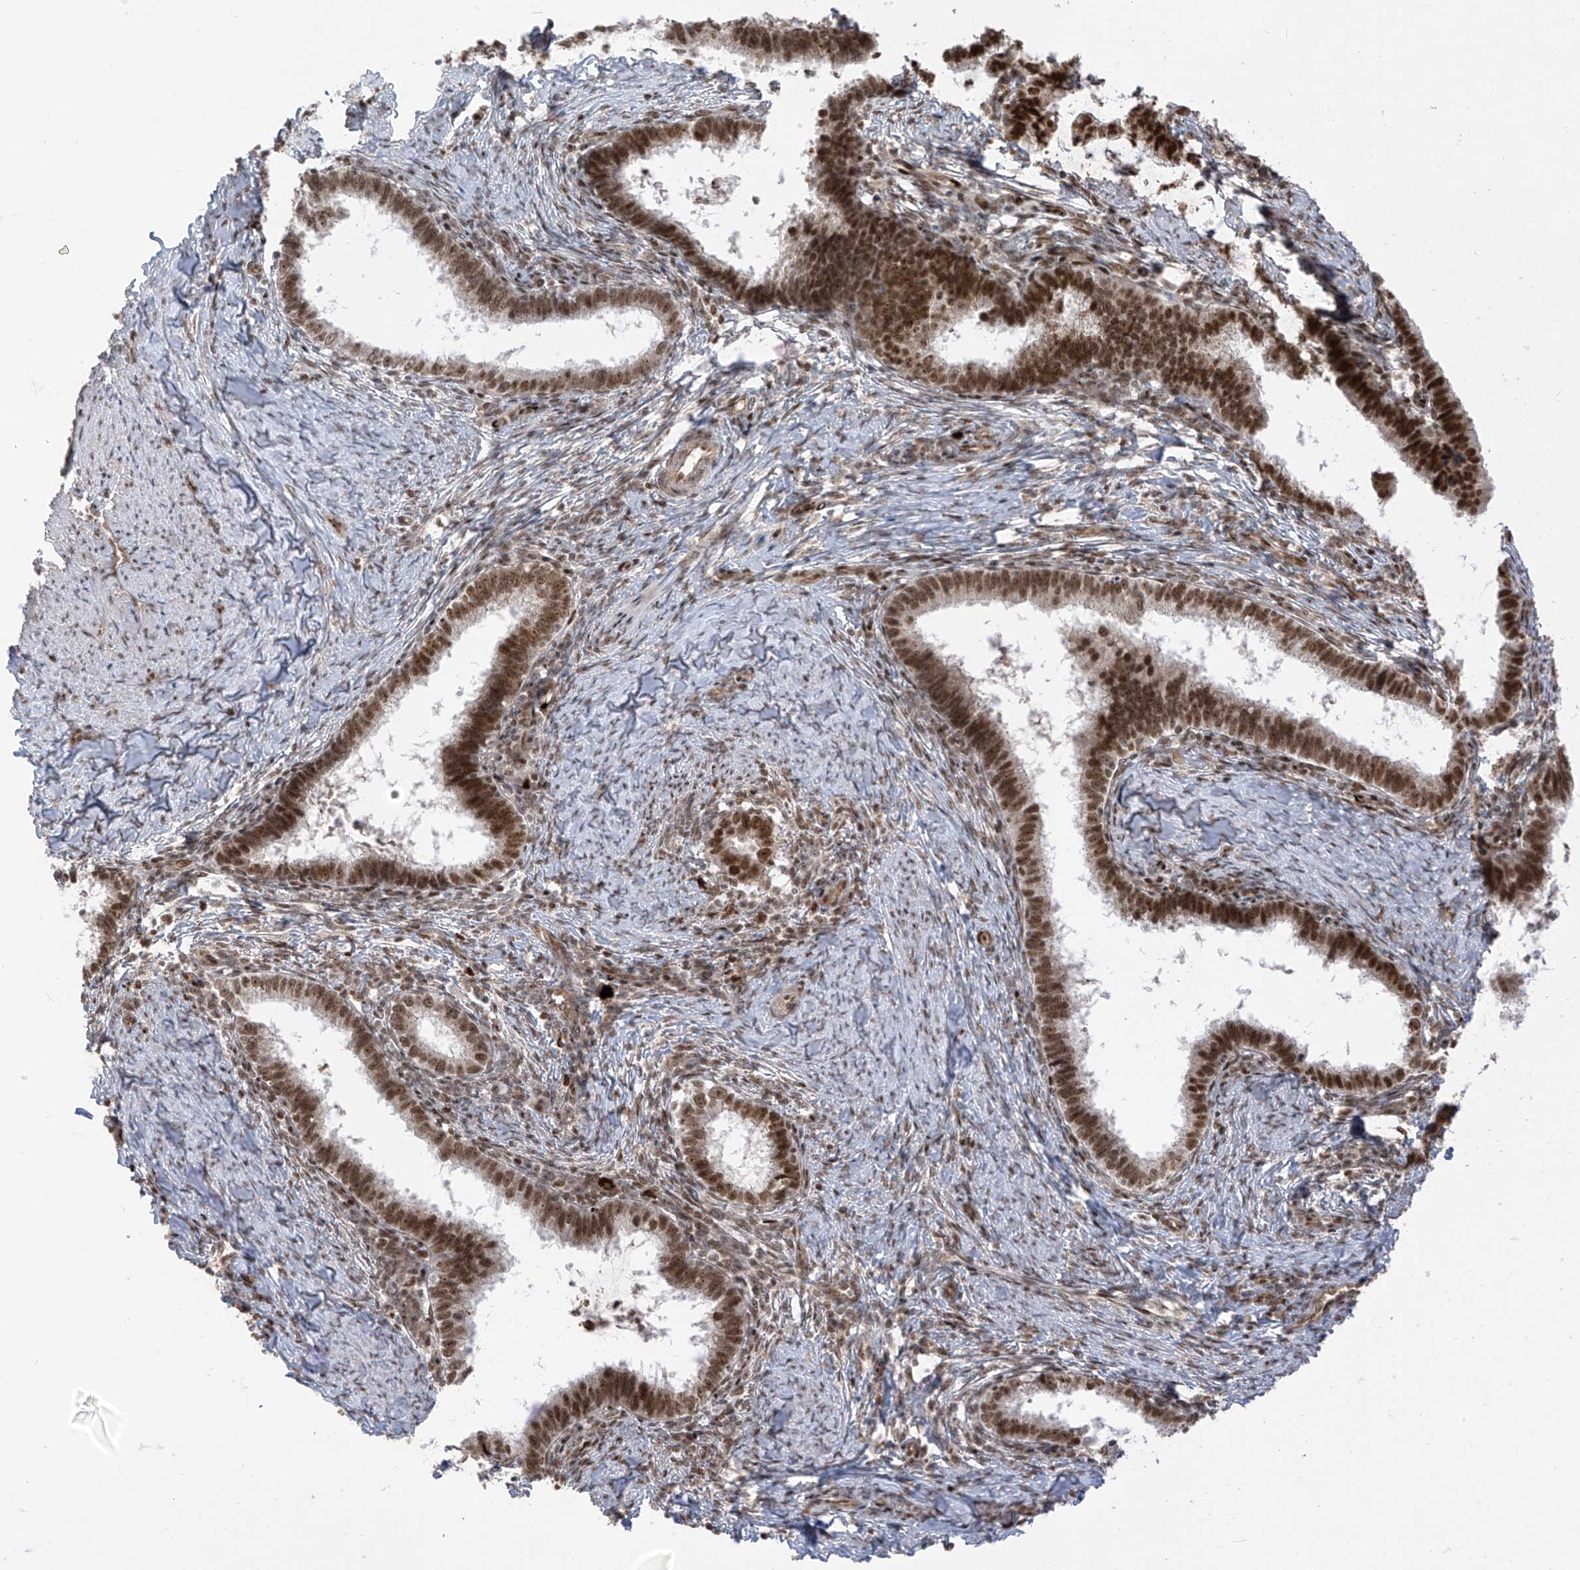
{"staining": {"intensity": "strong", "quantity": ">75%", "location": "nuclear"}, "tissue": "cervical cancer", "cell_type": "Tumor cells", "image_type": "cancer", "snomed": [{"axis": "morphology", "description": "Adenocarcinoma, NOS"}, {"axis": "topography", "description": "Cervix"}], "caption": "Protein expression analysis of human cervical cancer reveals strong nuclear staining in about >75% of tumor cells.", "gene": "ARHGEF3", "patient": {"sex": "female", "age": 36}}